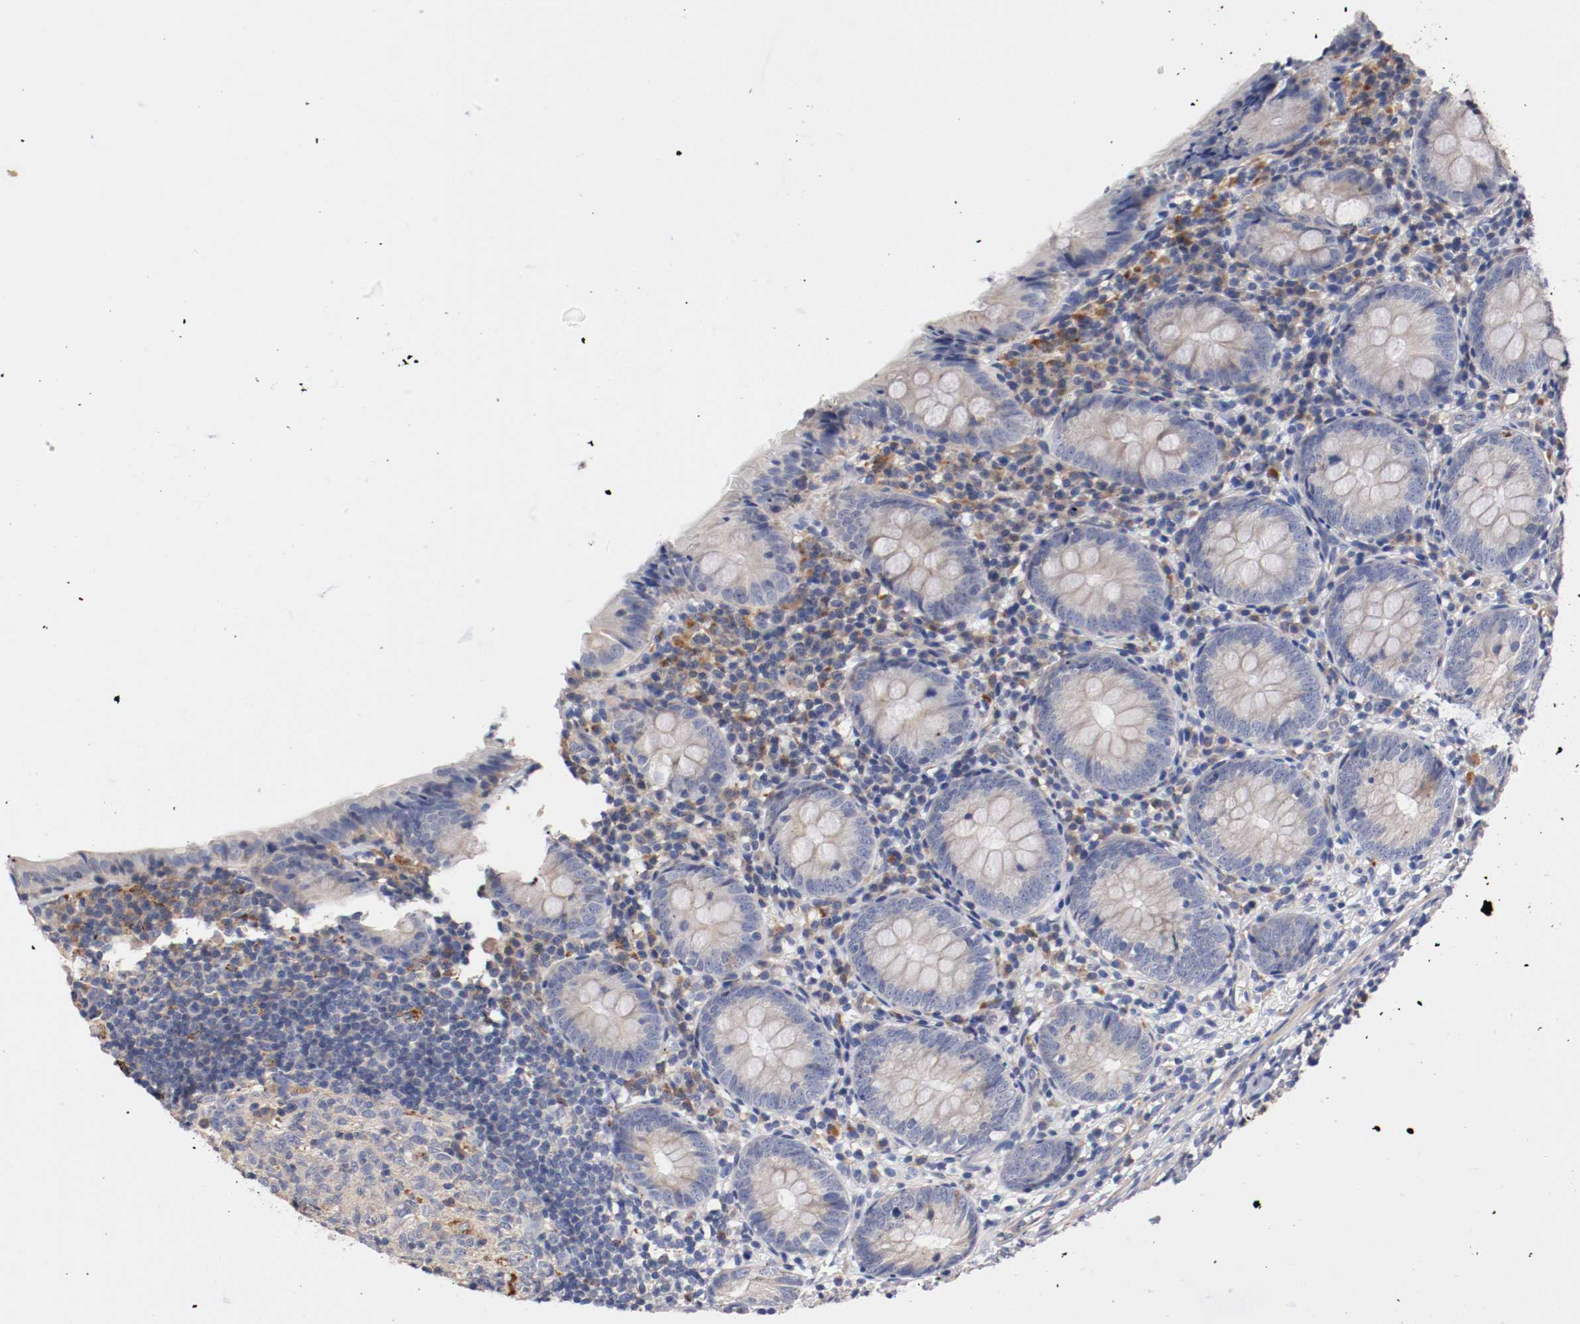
{"staining": {"intensity": "weak", "quantity": "<25%", "location": "cytoplasmic/membranous"}, "tissue": "appendix", "cell_type": "Glandular cells", "image_type": "normal", "snomed": [{"axis": "morphology", "description": "Normal tissue, NOS"}, {"axis": "topography", "description": "Appendix"}], "caption": "Immunohistochemistry (IHC) image of benign human appendix stained for a protein (brown), which reveals no expression in glandular cells. (DAB IHC, high magnification).", "gene": "SEMA5A", "patient": {"sex": "female", "age": 10}}